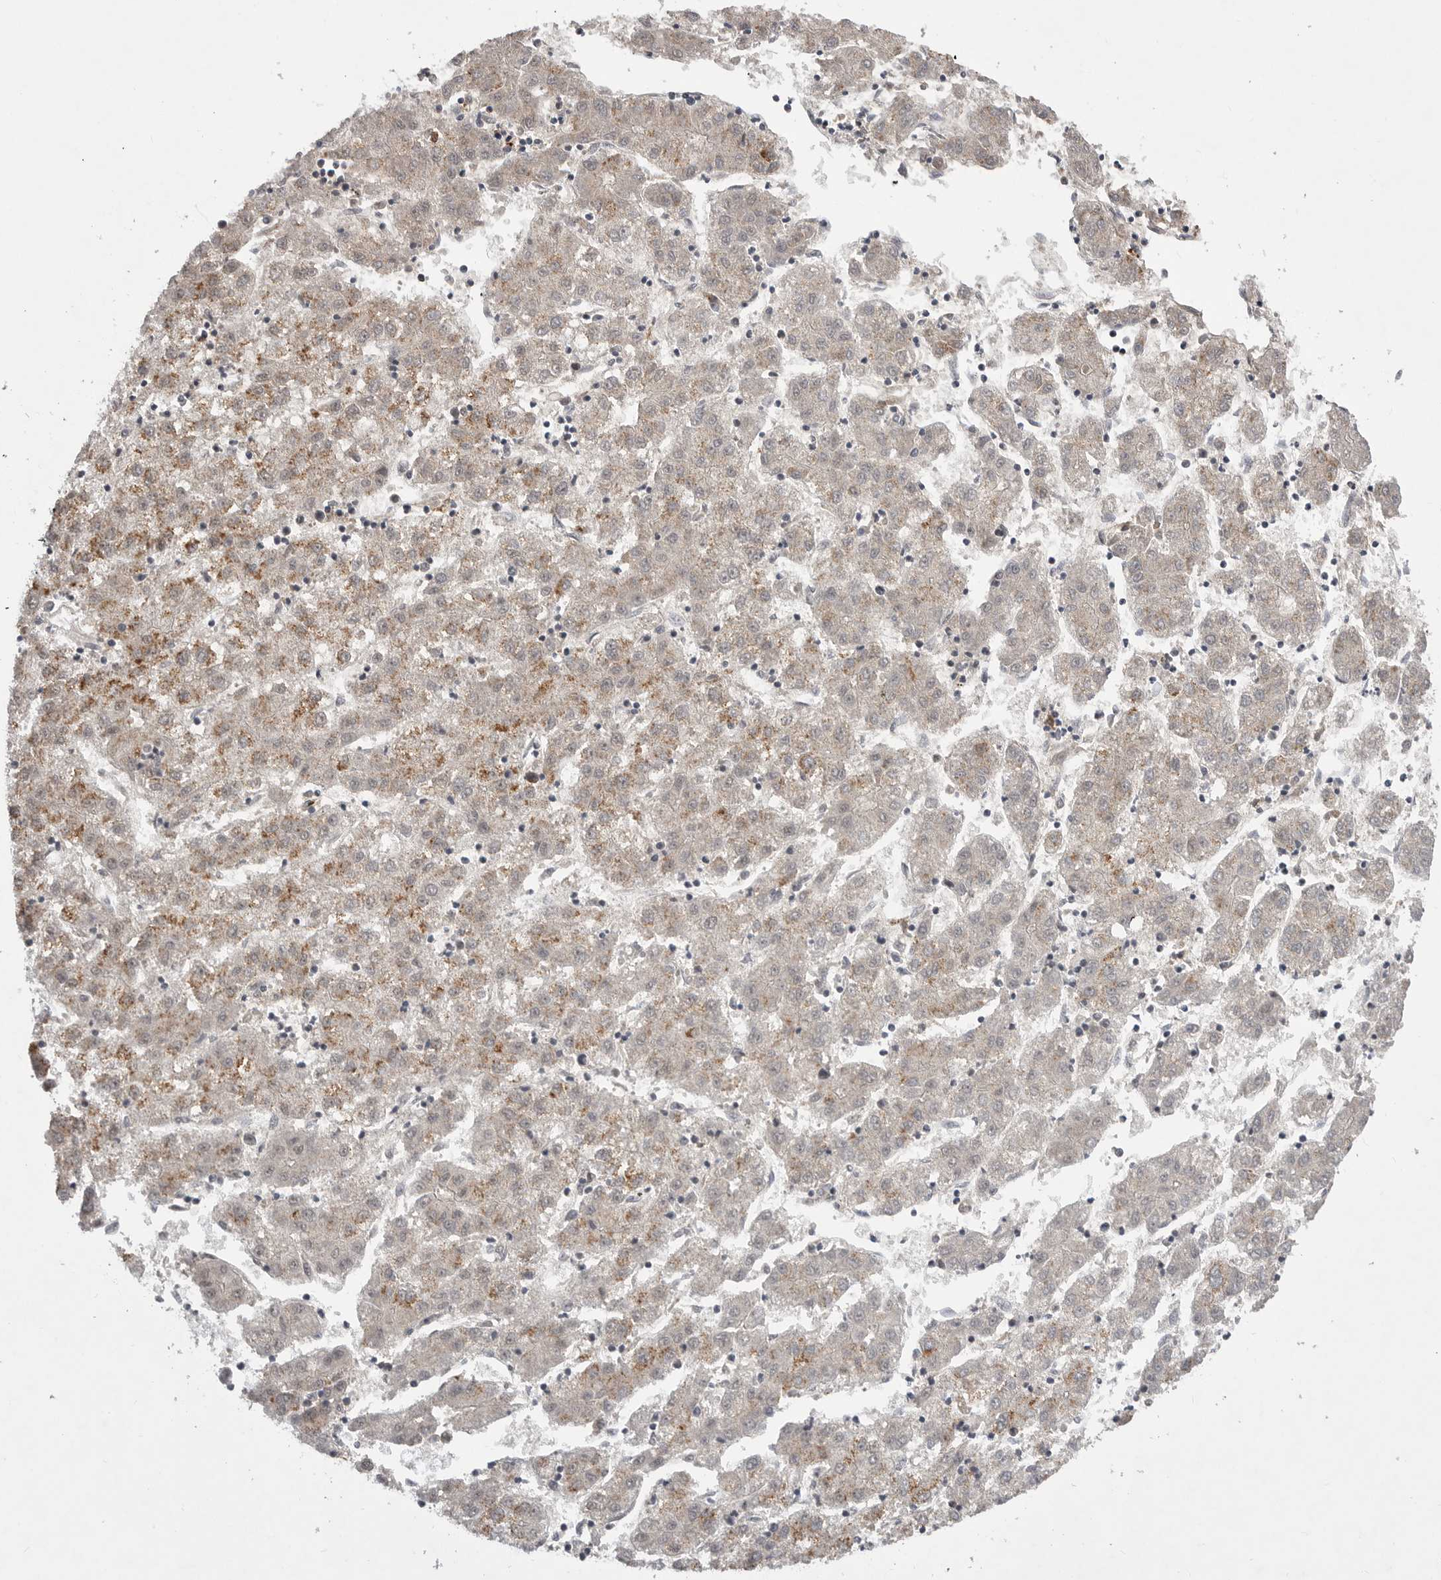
{"staining": {"intensity": "moderate", "quantity": "<25%", "location": "cytoplasmic/membranous"}, "tissue": "liver cancer", "cell_type": "Tumor cells", "image_type": "cancer", "snomed": [{"axis": "morphology", "description": "Carcinoma, Hepatocellular, NOS"}, {"axis": "topography", "description": "Liver"}], "caption": "Tumor cells display low levels of moderate cytoplasmic/membranous expression in approximately <25% of cells in liver cancer (hepatocellular carcinoma).", "gene": "PPP1R8", "patient": {"sex": "male", "age": 72}}